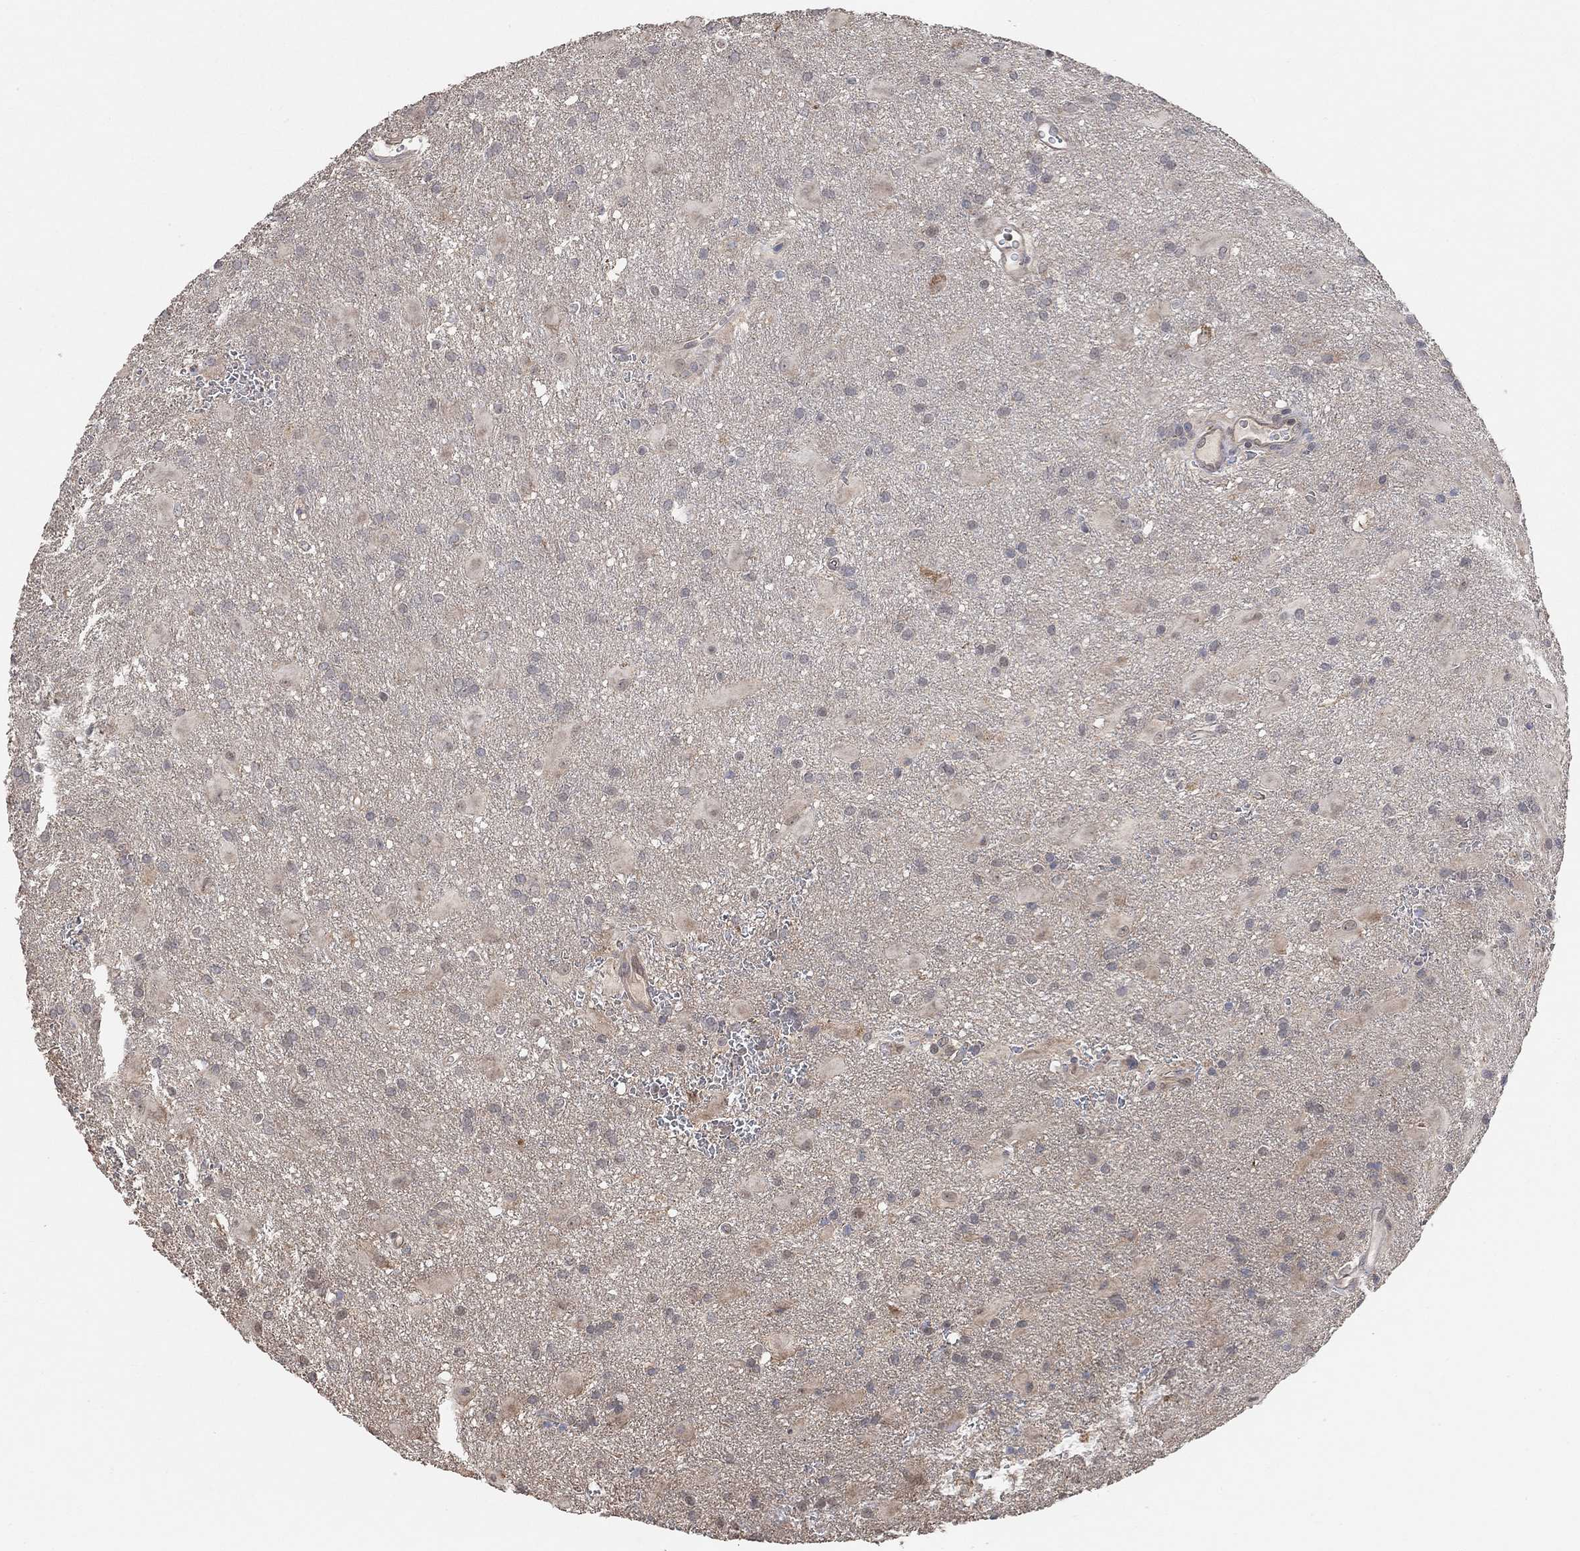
{"staining": {"intensity": "negative", "quantity": "none", "location": "none"}, "tissue": "glioma", "cell_type": "Tumor cells", "image_type": "cancer", "snomed": [{"axis": "morphology", "description": "Glioma, malignant, Low grade"}, {"axis": "topography", "description": "Brain"}], "caption": "Tumor cells are negative for protein expression in human malignant low-grade glioma. (DAB (3,3'-diaminobenzidine) immunohistochemistry (IHC) with hematoxylin counter stain).", "gene": "UNC5B", "patient": {"sex": "male", "age": 58}}